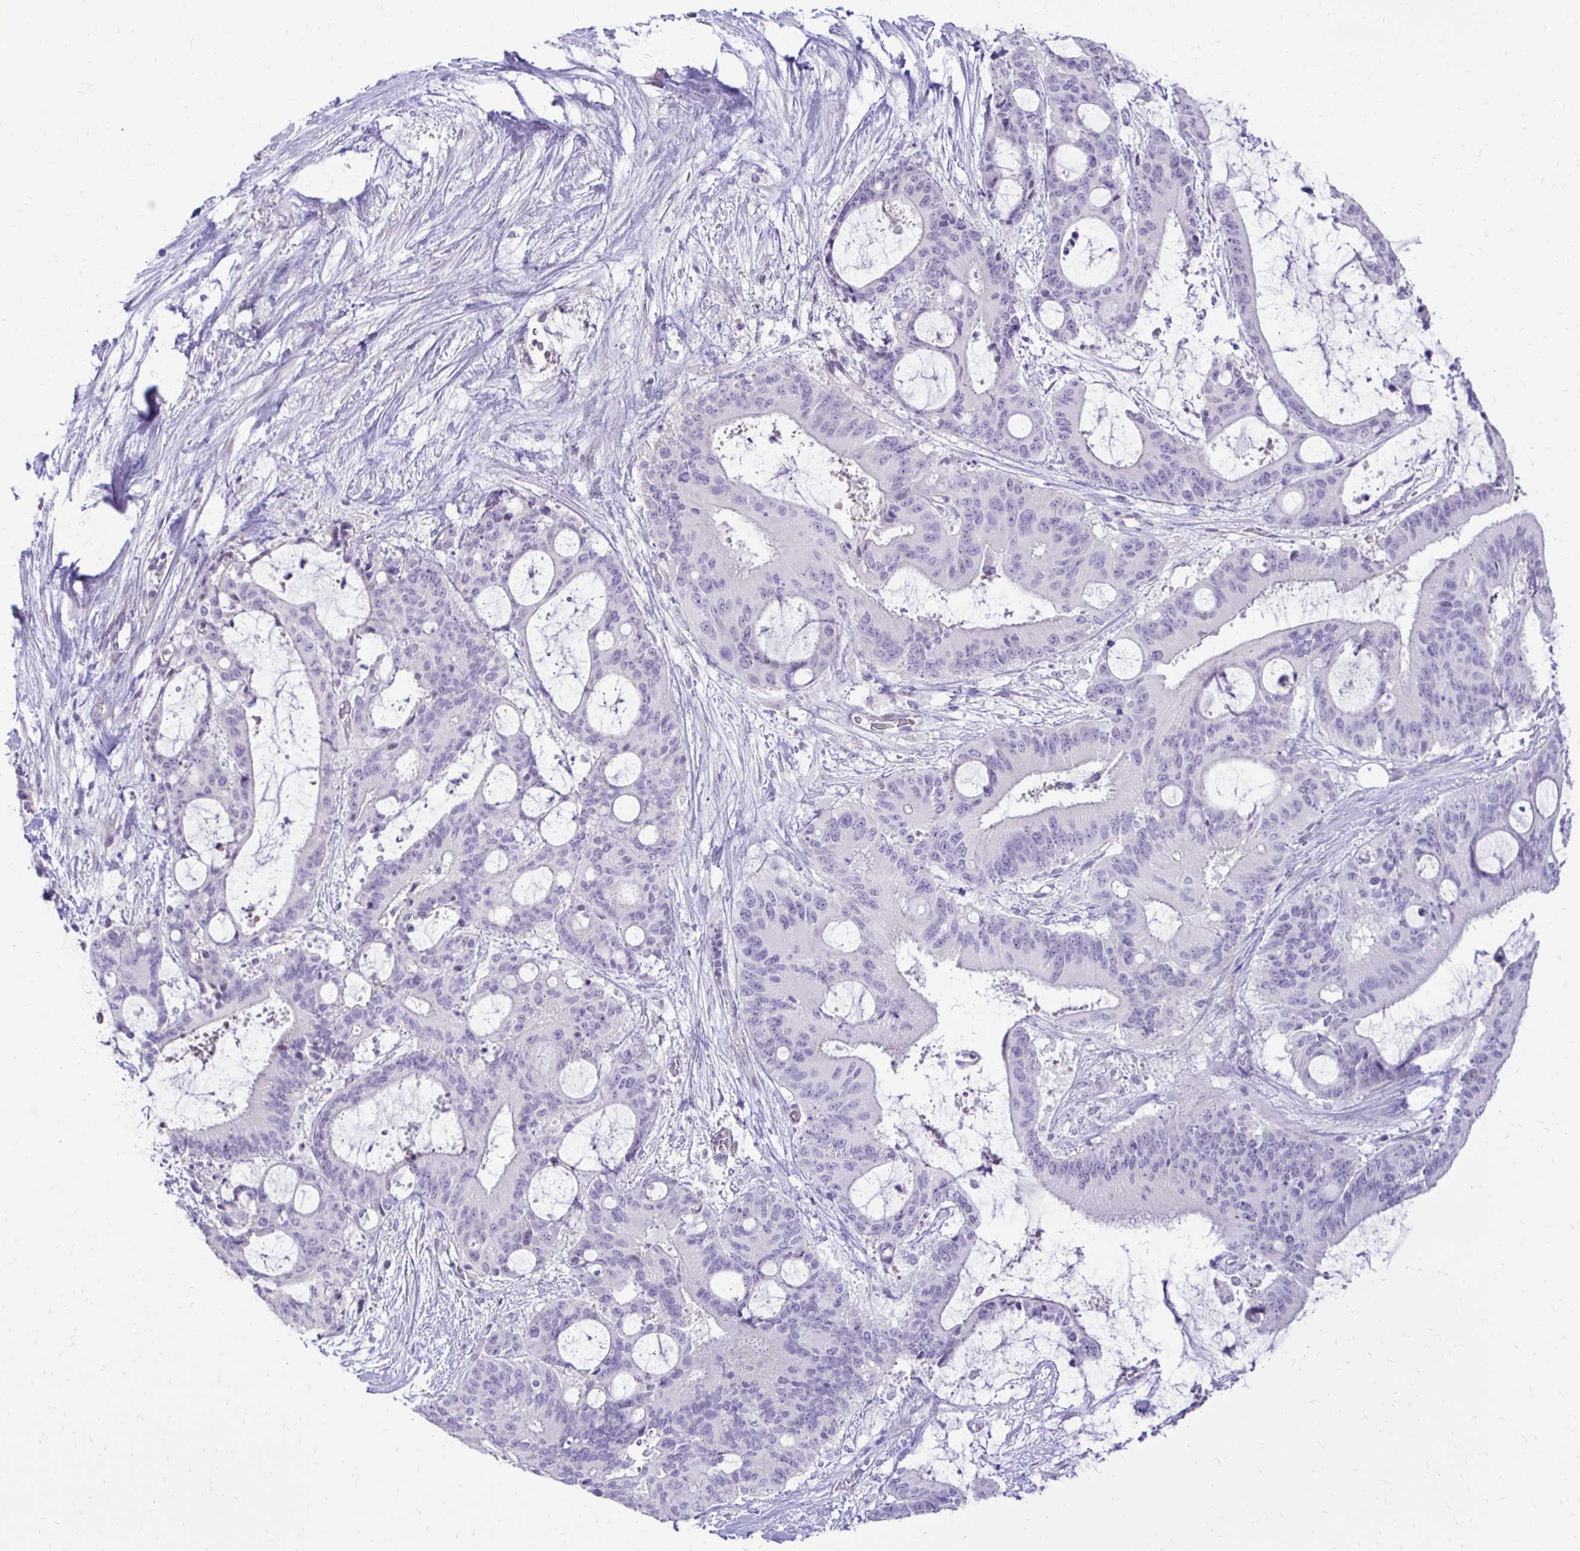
{"staining": {"intensity": "negative", "quantity": "none", "location": "none"}, "tissue": "liver cancer", "cell_type": "Tumor cells", "image_type": "cancer", "snomed": [{"axis": "morphology", "description": "Normal tissue, NOS"}, {"axis": "morphology", "description": "Cholangiocarcinoma"}, {"axis": "topography", "description": "Liver"}, {"axis": "topography", "description": "Peripheral nerve tissue"}], "caption": "An immunohistochemistry histopathology image of liver cancer (cholangiocarcinoma) is shown. There is no staining in tumor cells of liver cancer (cholangiocarcinoma). Brightfield microscopy of immunohistochemistry stained with DAB (3,3'-diaminobenzidine) (brown) and hematoxylin (blue), captured at high magnification.", "gene": "GAS2", "patient": {"sex": "female", "age": 73}}